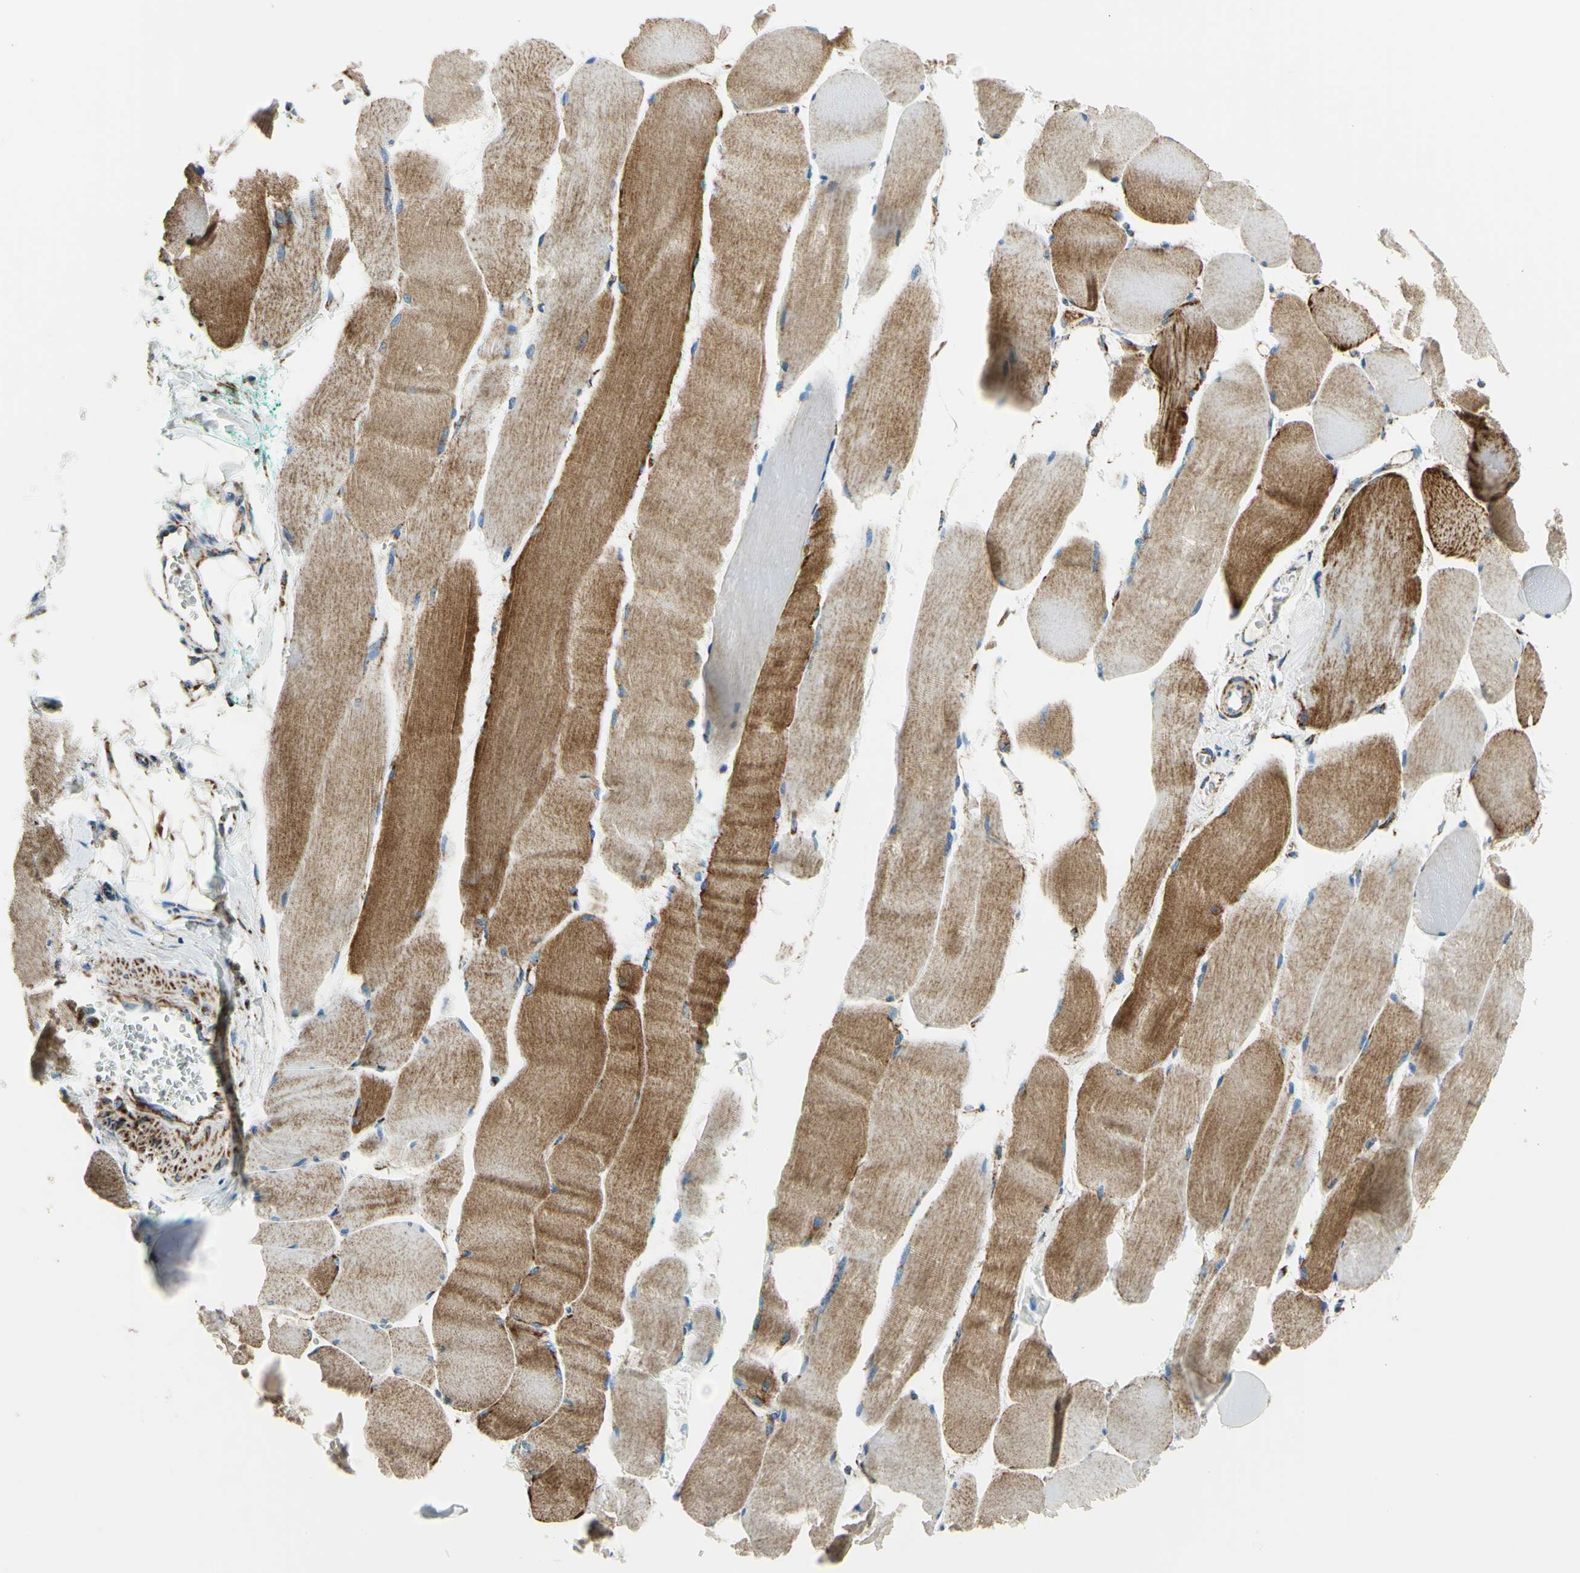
{"staining": {"intensity": "moderate", "quantity": ">75%", "location": "cytoplasmic/membranous"}, "tissue": "skeletal muscle", "cell_type": "Myocytes", "image_type": "normal", "snomed": [{"axis": "morphology", "description": "Normal tissue, NOS"}, {"axis": "morphology", "description": "Squamous cell carcinoma, NOS"}, {"axis": "topography", "description": "Skeletal muscle"}], "caption": "Protein expression analysis of benign human skeletal muscle reveals moderate cytoplasmic/membranous staining in approximately >75% of myocytes. The staining was performed using DAB (3,3'-diaminobenzidine) to visualize the protein expression in brown, while the nuclei were stained in blue with hematoxylin (Magnification: 20x).", "gene": "MAVS", "patient": {"sex": "male", "age": 51}}